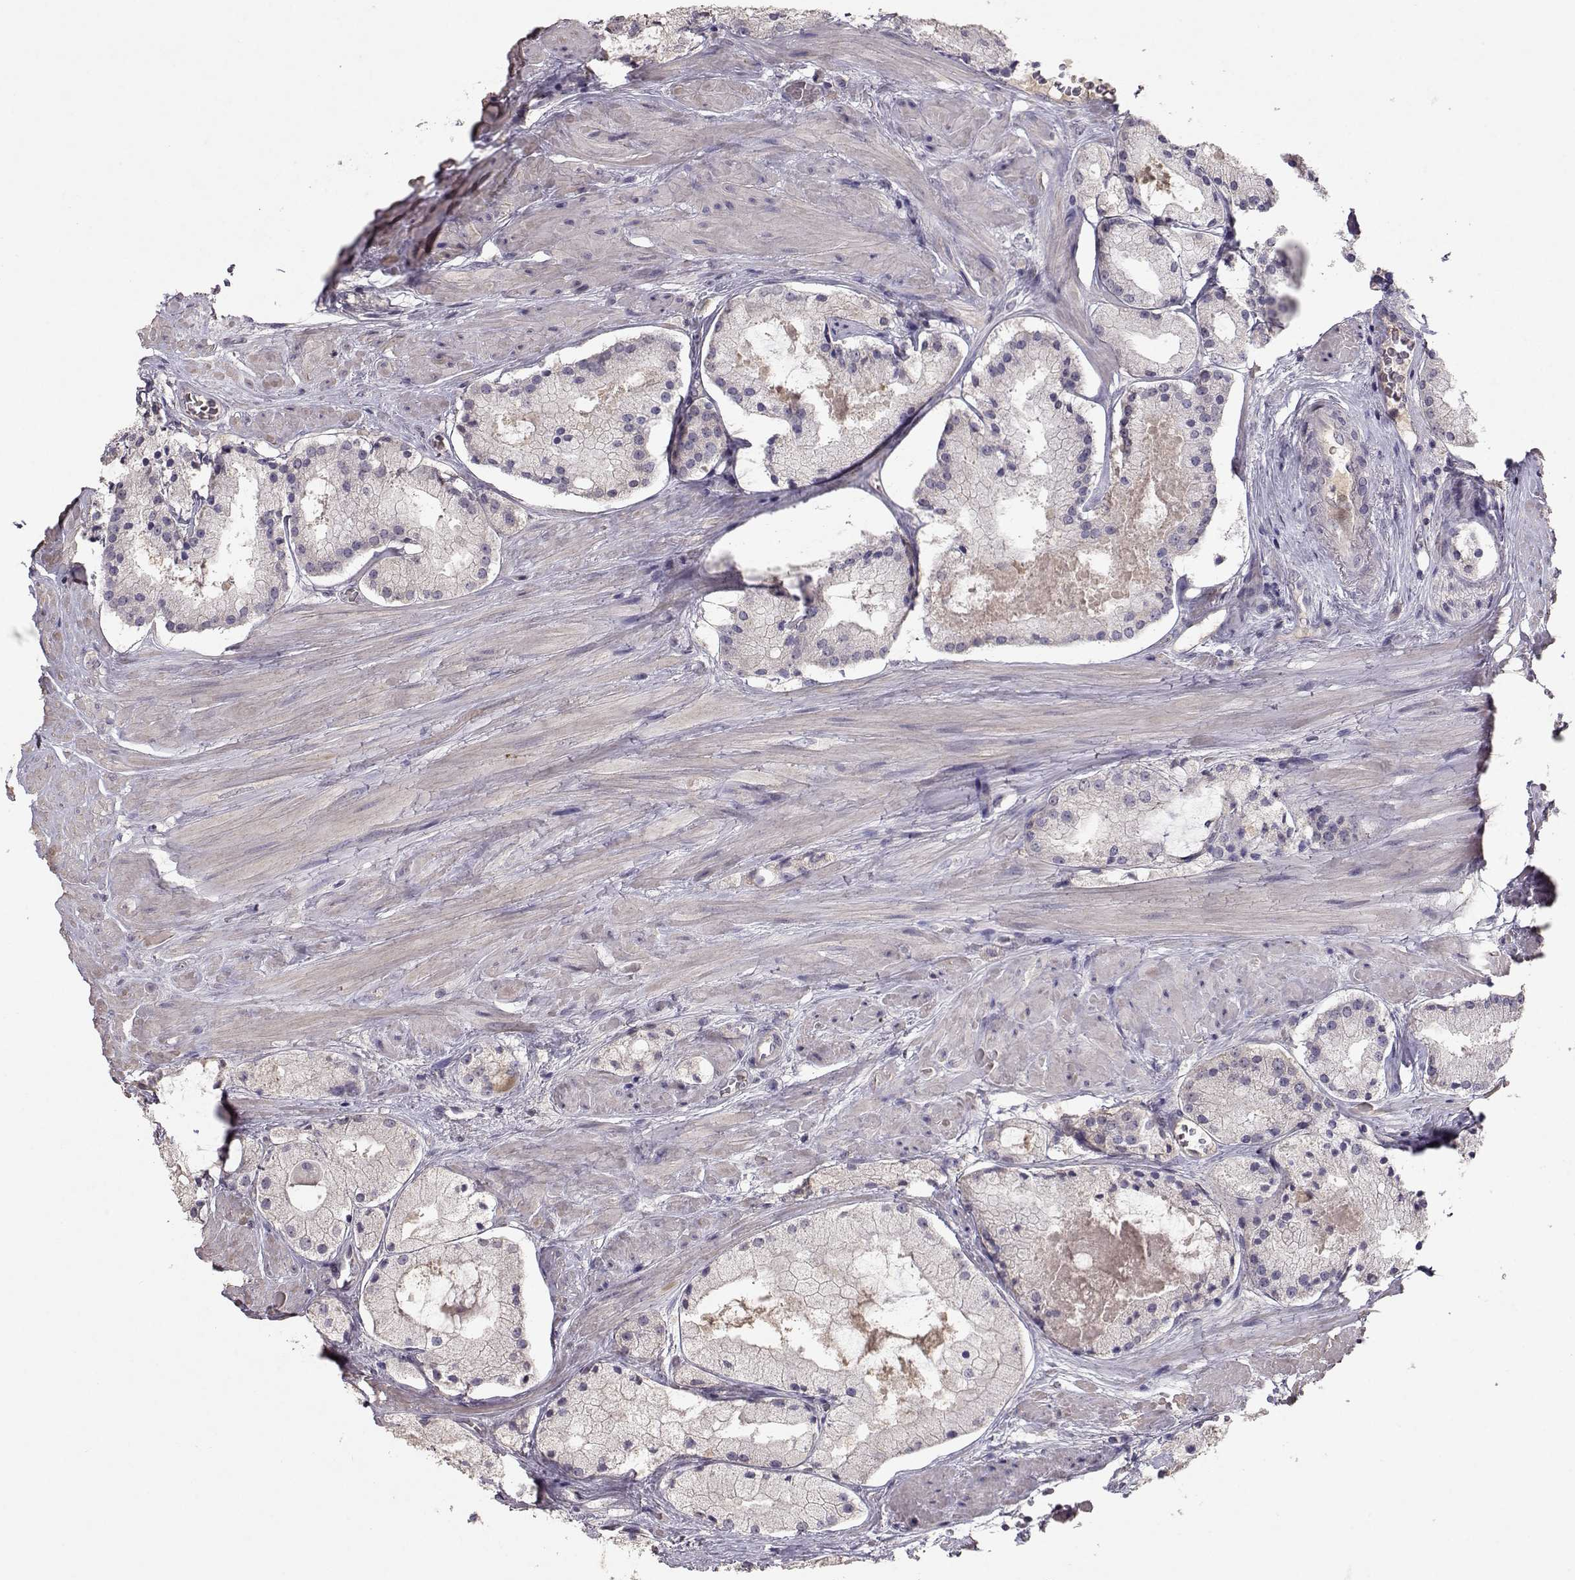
{"staining": {"intensity": "weak", "quantity": "25%-75%", "location": "cytoplasmic/membranous"}, "tissue": "prostate cancer", "cell_type": "Tumor cells", "image_type": "cancer", "snomed": [{"axis": "morphology", "description": "Adenocarcinoma, NOS"}, {"axis": "morphology", "description": "Adenocarcinoma, High grade"}, {"axis": "topography", "description": "Prostate"}], "caption": "Immunohistochemical staining of prostate adenocarcinoma displays low levels of weak cytoplasmic/membranous protein expression in about 25%-75% of tumor cells. (Brightfield microscopy of DAB IHC at high magnification).", "gene": "PMCH", "patient": {"sex": "male", "age": 64}}